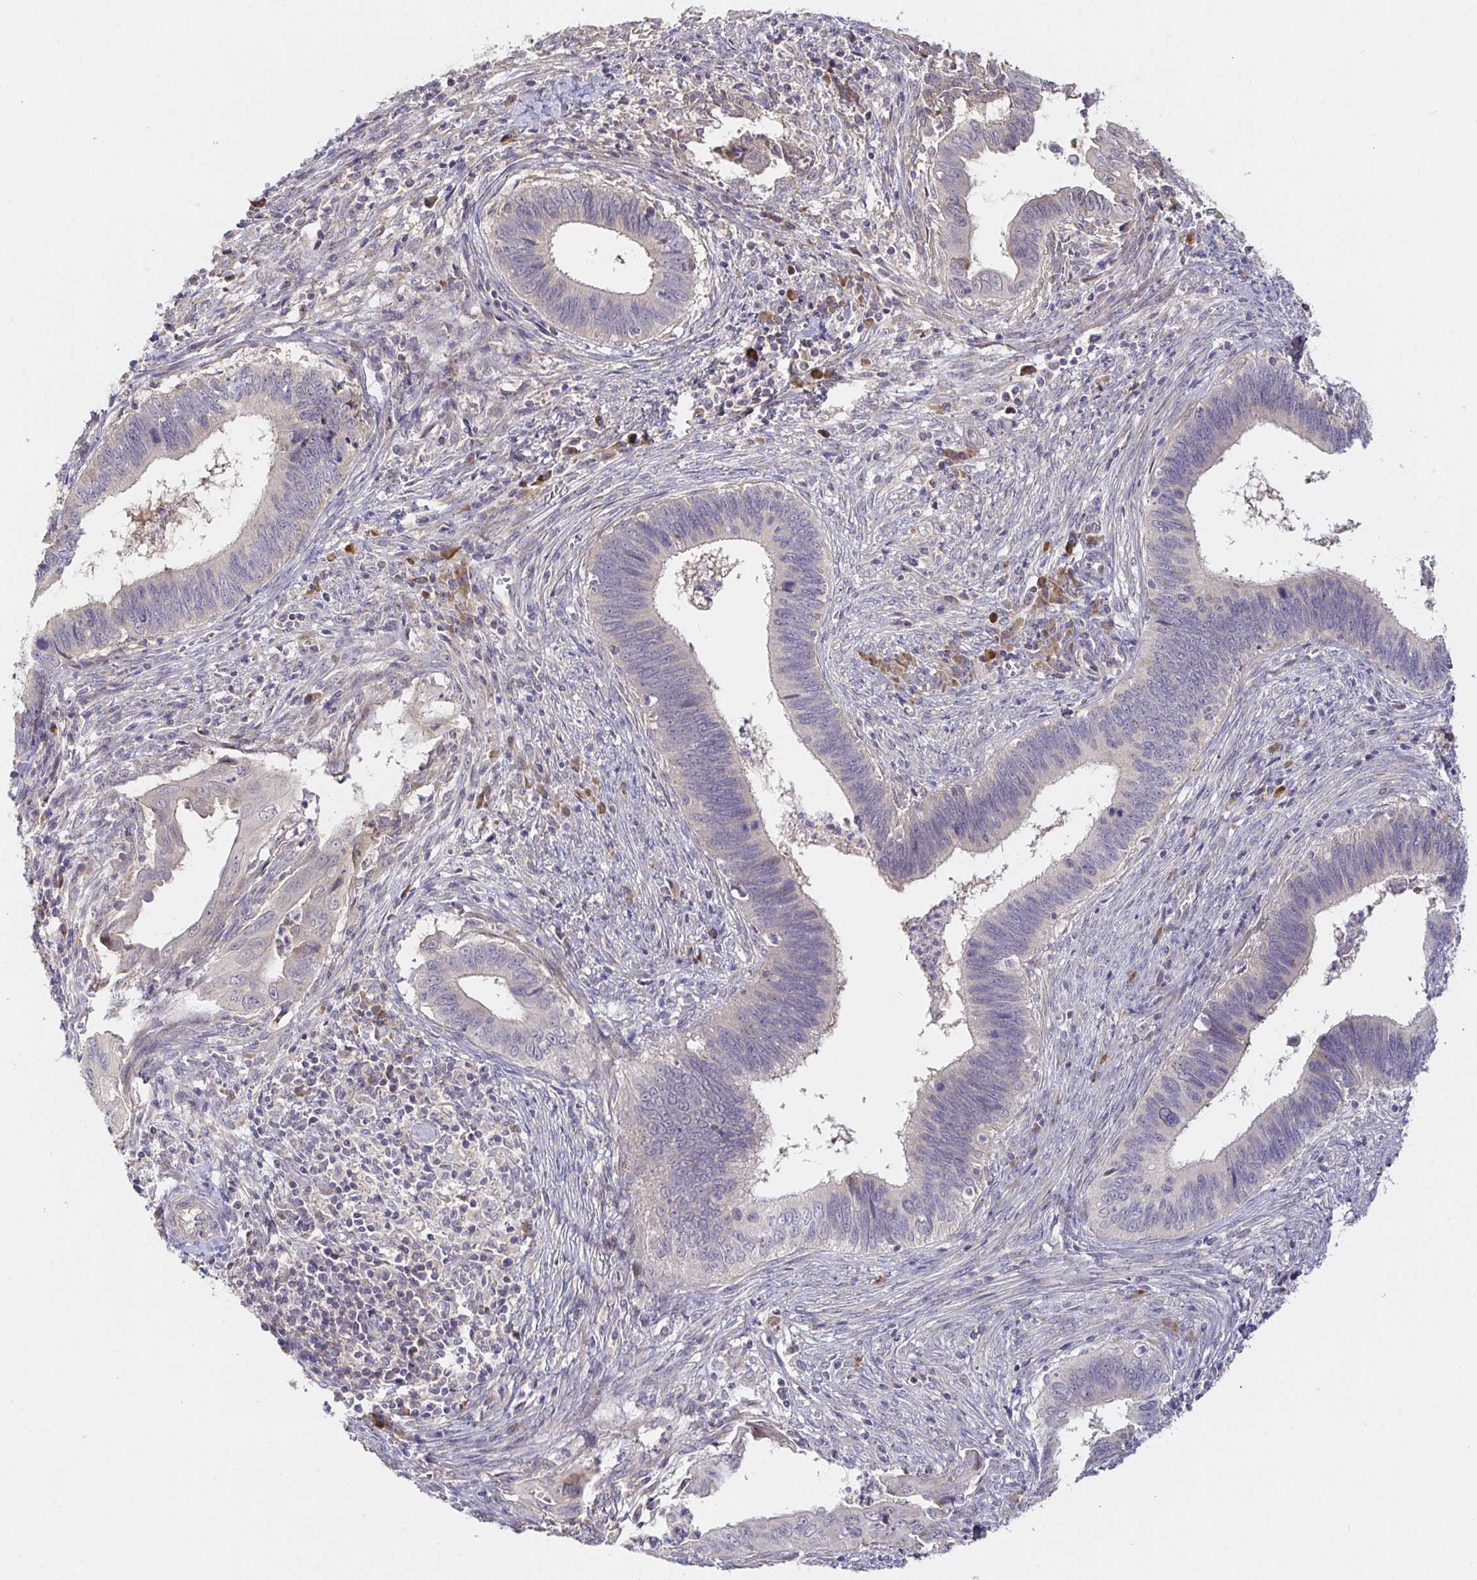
{"staining": {"intensity": "negative", "quantity": "none", "location": "none"}, "tissue": "cervical cancer", "cell_type": "Tumor cells", "image_type": "cancer", "snomed": [{"axis": "morphology", "description": "Adenocarcinoma, NOS"}, {"axis": "topography", "description": "Cervix"}], "caption": "Immunohistochemistry (IHC) micrograph of adenocarcinoma (cervical) stained for a protein (brown), which displays no staining in tumor cells.", "gene": "ZDHHC11", "patient": {"sex": "female", "age": 42}}